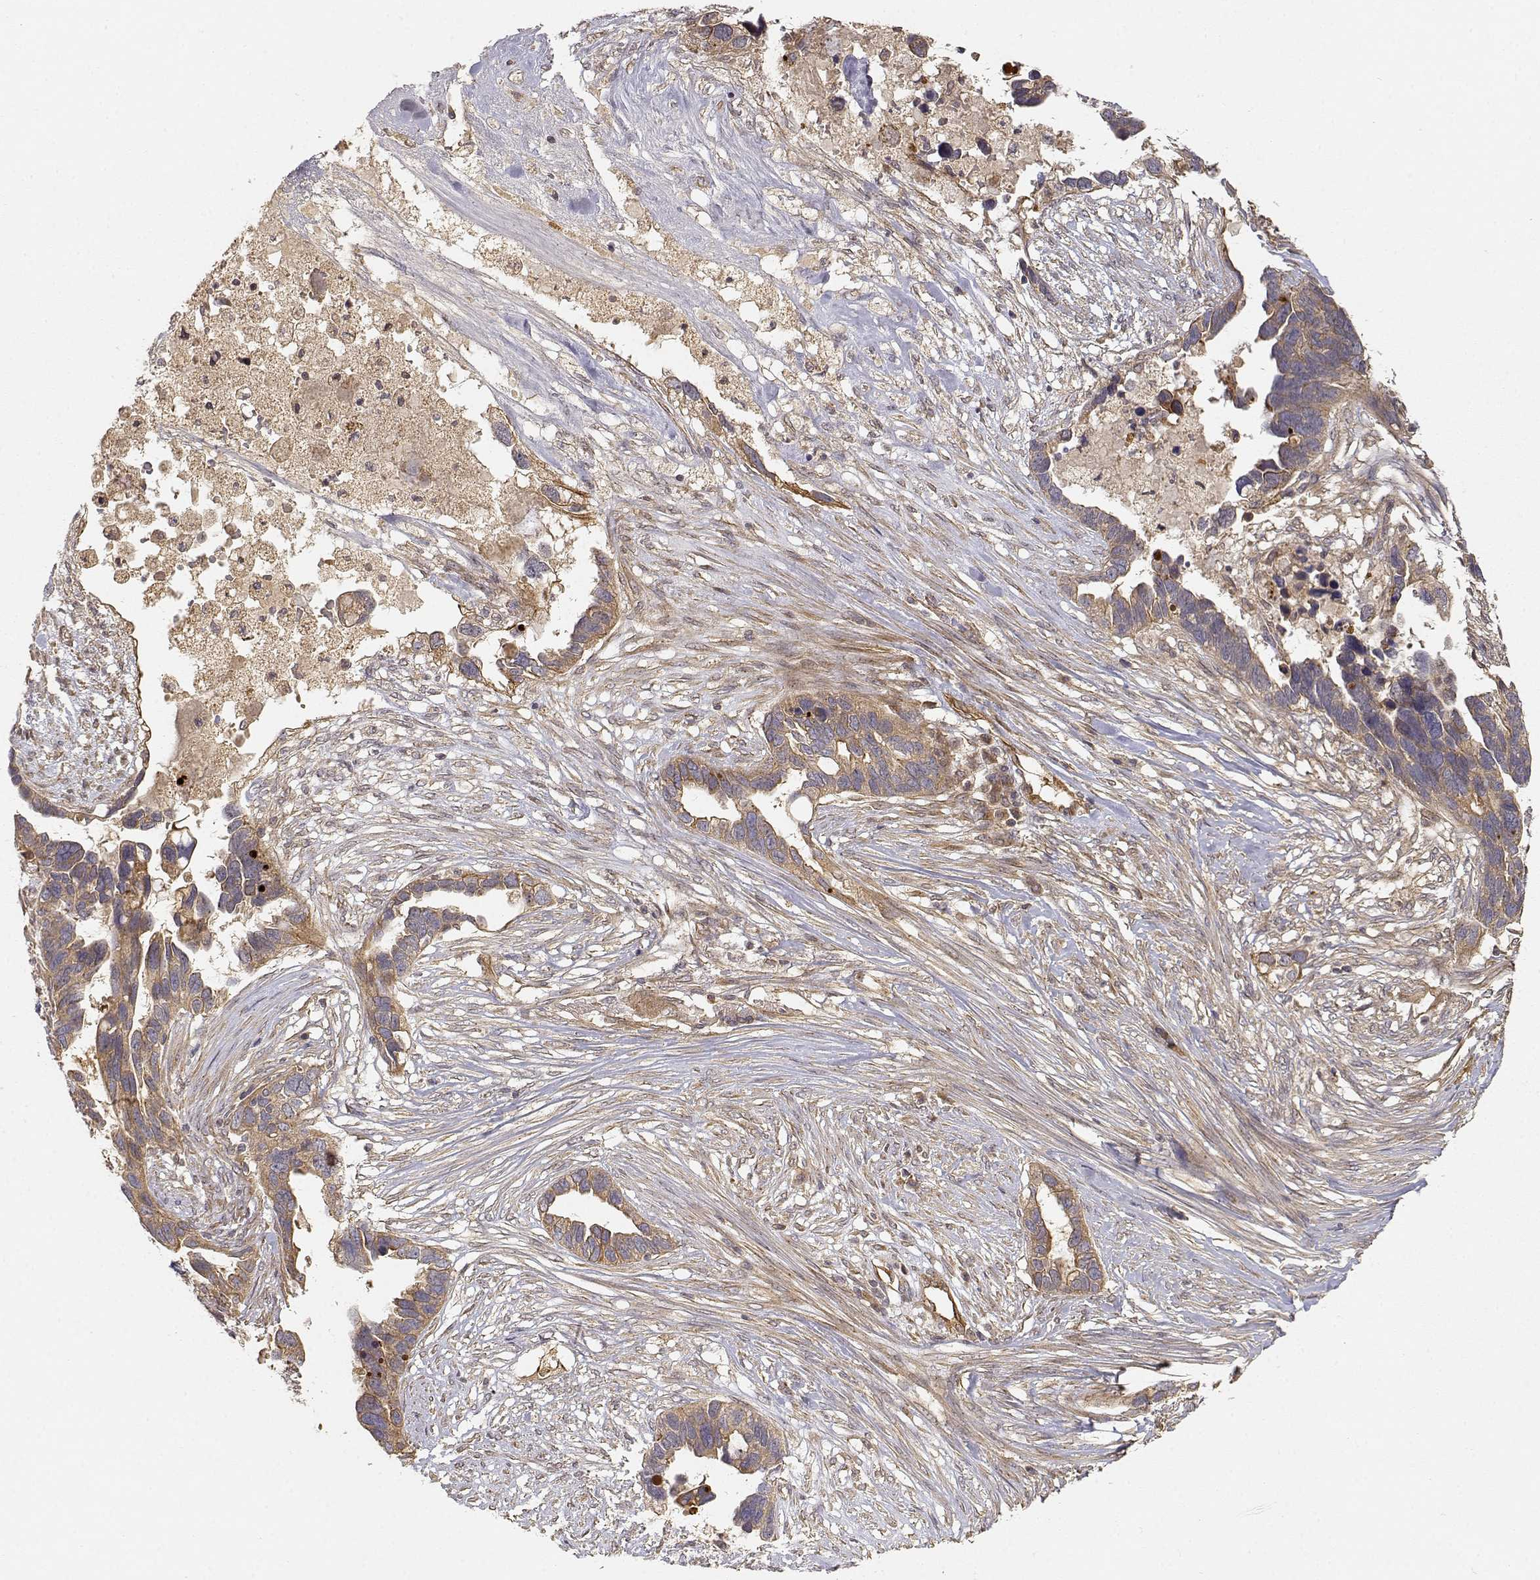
{"staining": {"intensity": "moderate", "quantity": ">75%", "location": "cytoplasmic/membranous"}, "tissue": "ovarian cancer", "cell_type": "Tumor cells", "image_type": "cancer", "snomed": [{"axis": "morphology", "description": "Cystadenocarcinoma, serous, NOS"}, {"axis": "topography", "description": "Ovary"}], "caption": "Protein staining of ovarian cancer tissue demonstrates moderate cytoplasmic/membranous expression in approximately >75% of tumor cells. The staining was performed using DAB, with brown indicating positive protein expression. Nuclei are stained blue with hematoxylin.", "gene": "CDK5RAP2", "patient": {"sex": "female", "age": 54}}